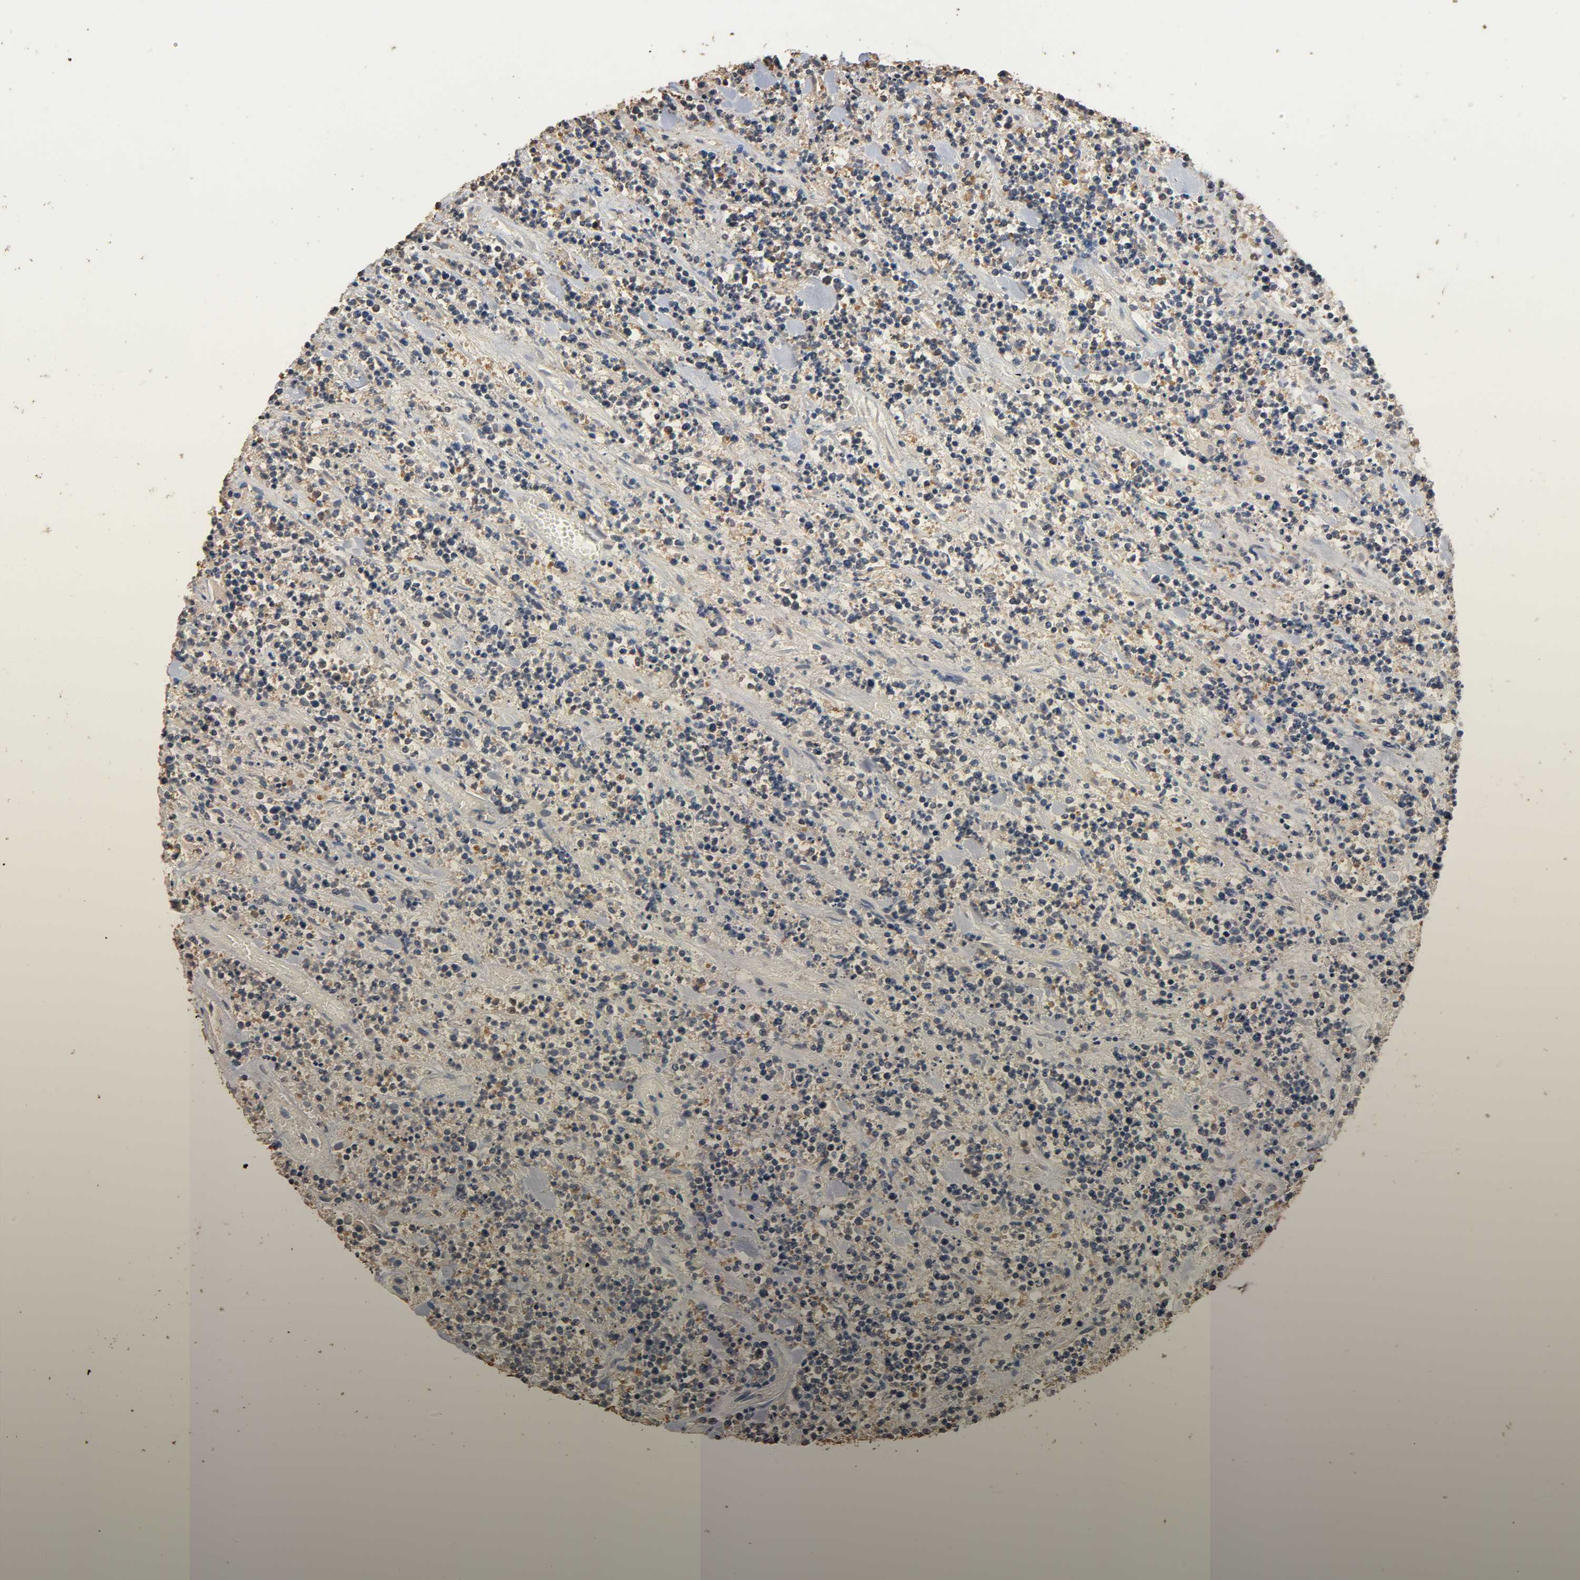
{"staining": {"intensity": "moderate", "quantity": "25%-75%", "location": "cytoplasmic/membranous"}, "tissue": "lymphoma", "cell_type": "Tumor cells", "image_type": "cancer", "snomed": [{"axis": "morphology", "description": "Malignant lymphoma, non-Hodgkin's type, High grade"}, {"axis": "topography", "description": "Soft tissue"}], "caption": "Moderate cytoplasmic/membranous expression for a protein is seen in about 25%-75% of tumor cells of malignant lymphoma, non-Hodgkin's type (high-grade) using IHC.", "gene": "ARHGEF7", "patient": {"sex": "male", "age": 18}}